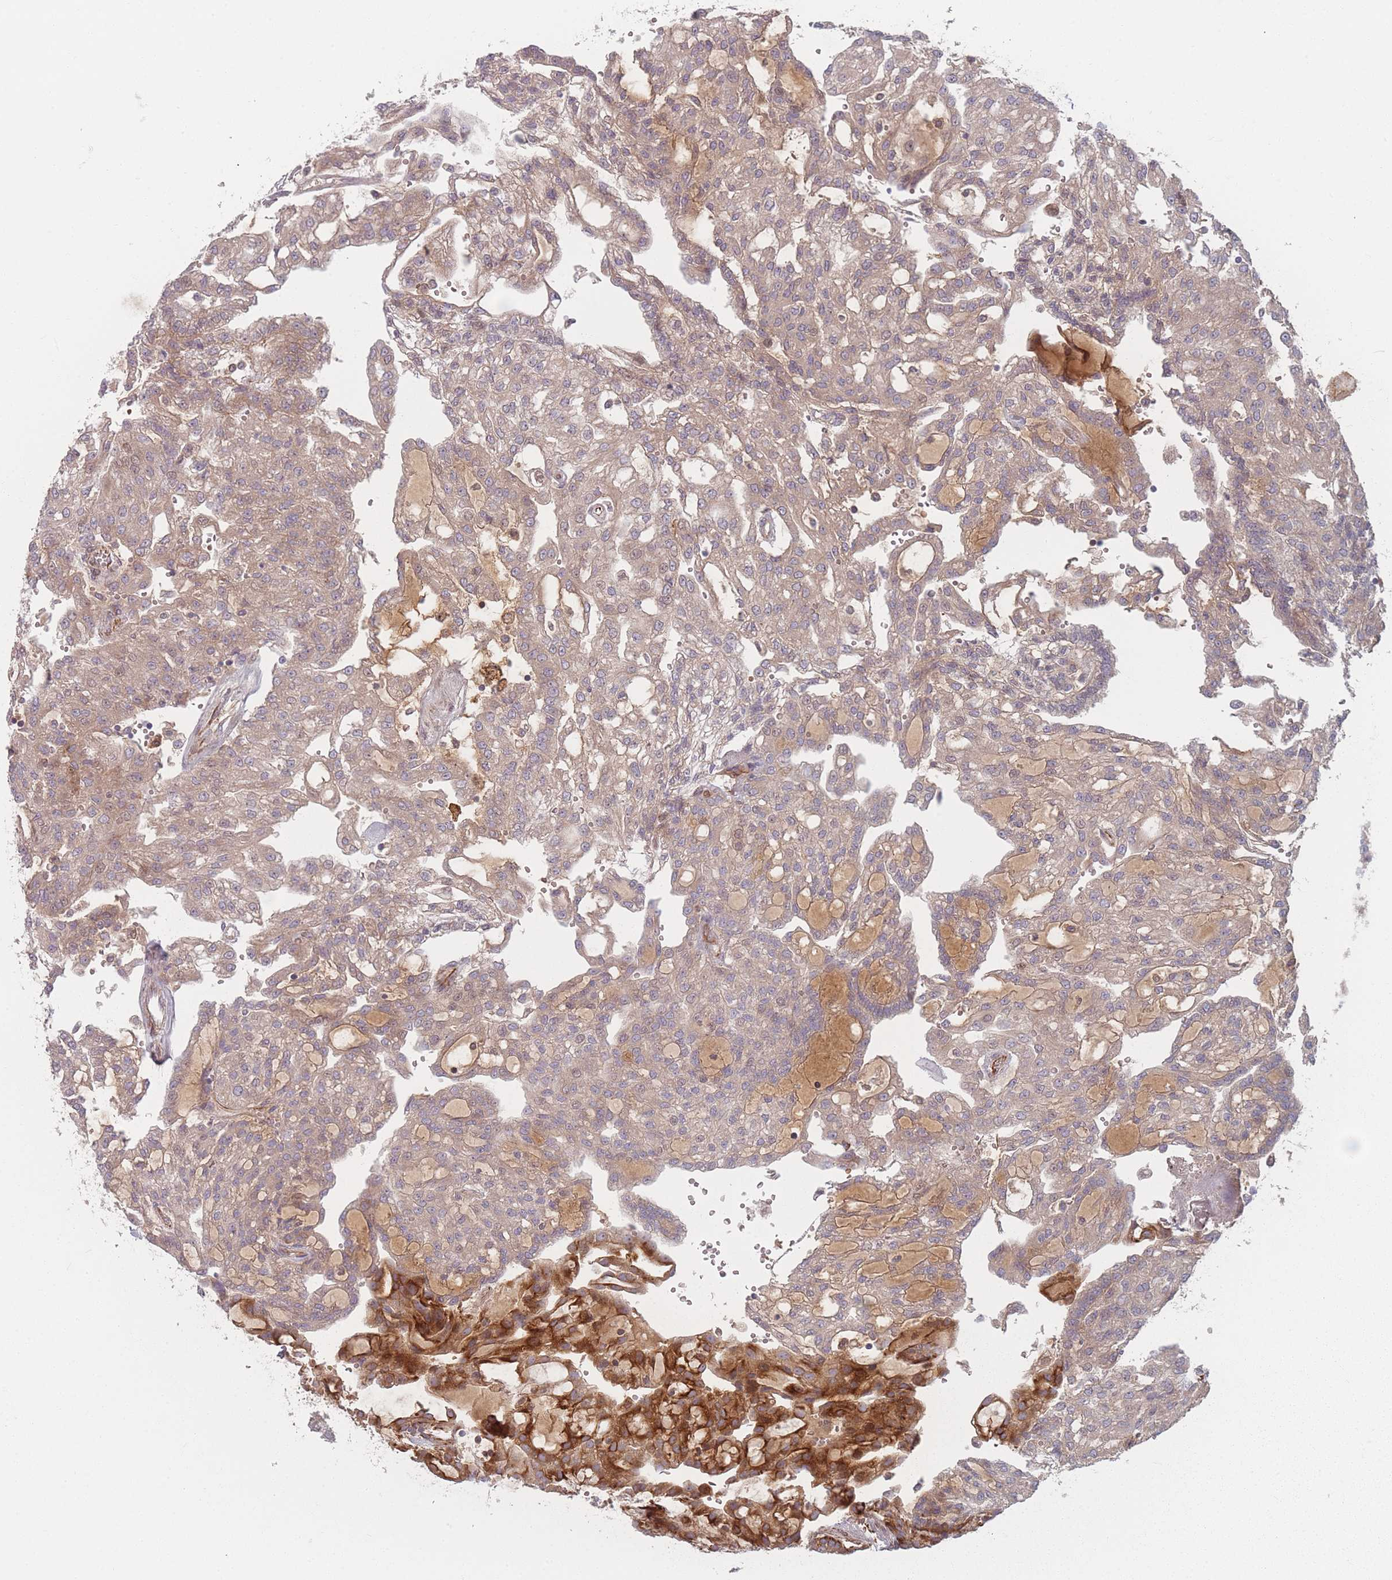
{"staining": {"intensity": "weak", "quantity": "<25%", "location": "cytoplasmic/membranous"}, "tissue": "renal cancer", "cell_type": "Tumor cells", "image_type": "cancer", "snomed": [{"axis": "morphology", "description": "Adenocarcinoma, NOS"}, {"axis": "topography", "description": "Kidney"}], "caption": "Renal cancer (adenocarcinoma) stained for a protein using IHC demonstrates no staining tumor cells.", "gene": "EEF1AKMT2", "patient": {"sex": "male", "age": 63}}